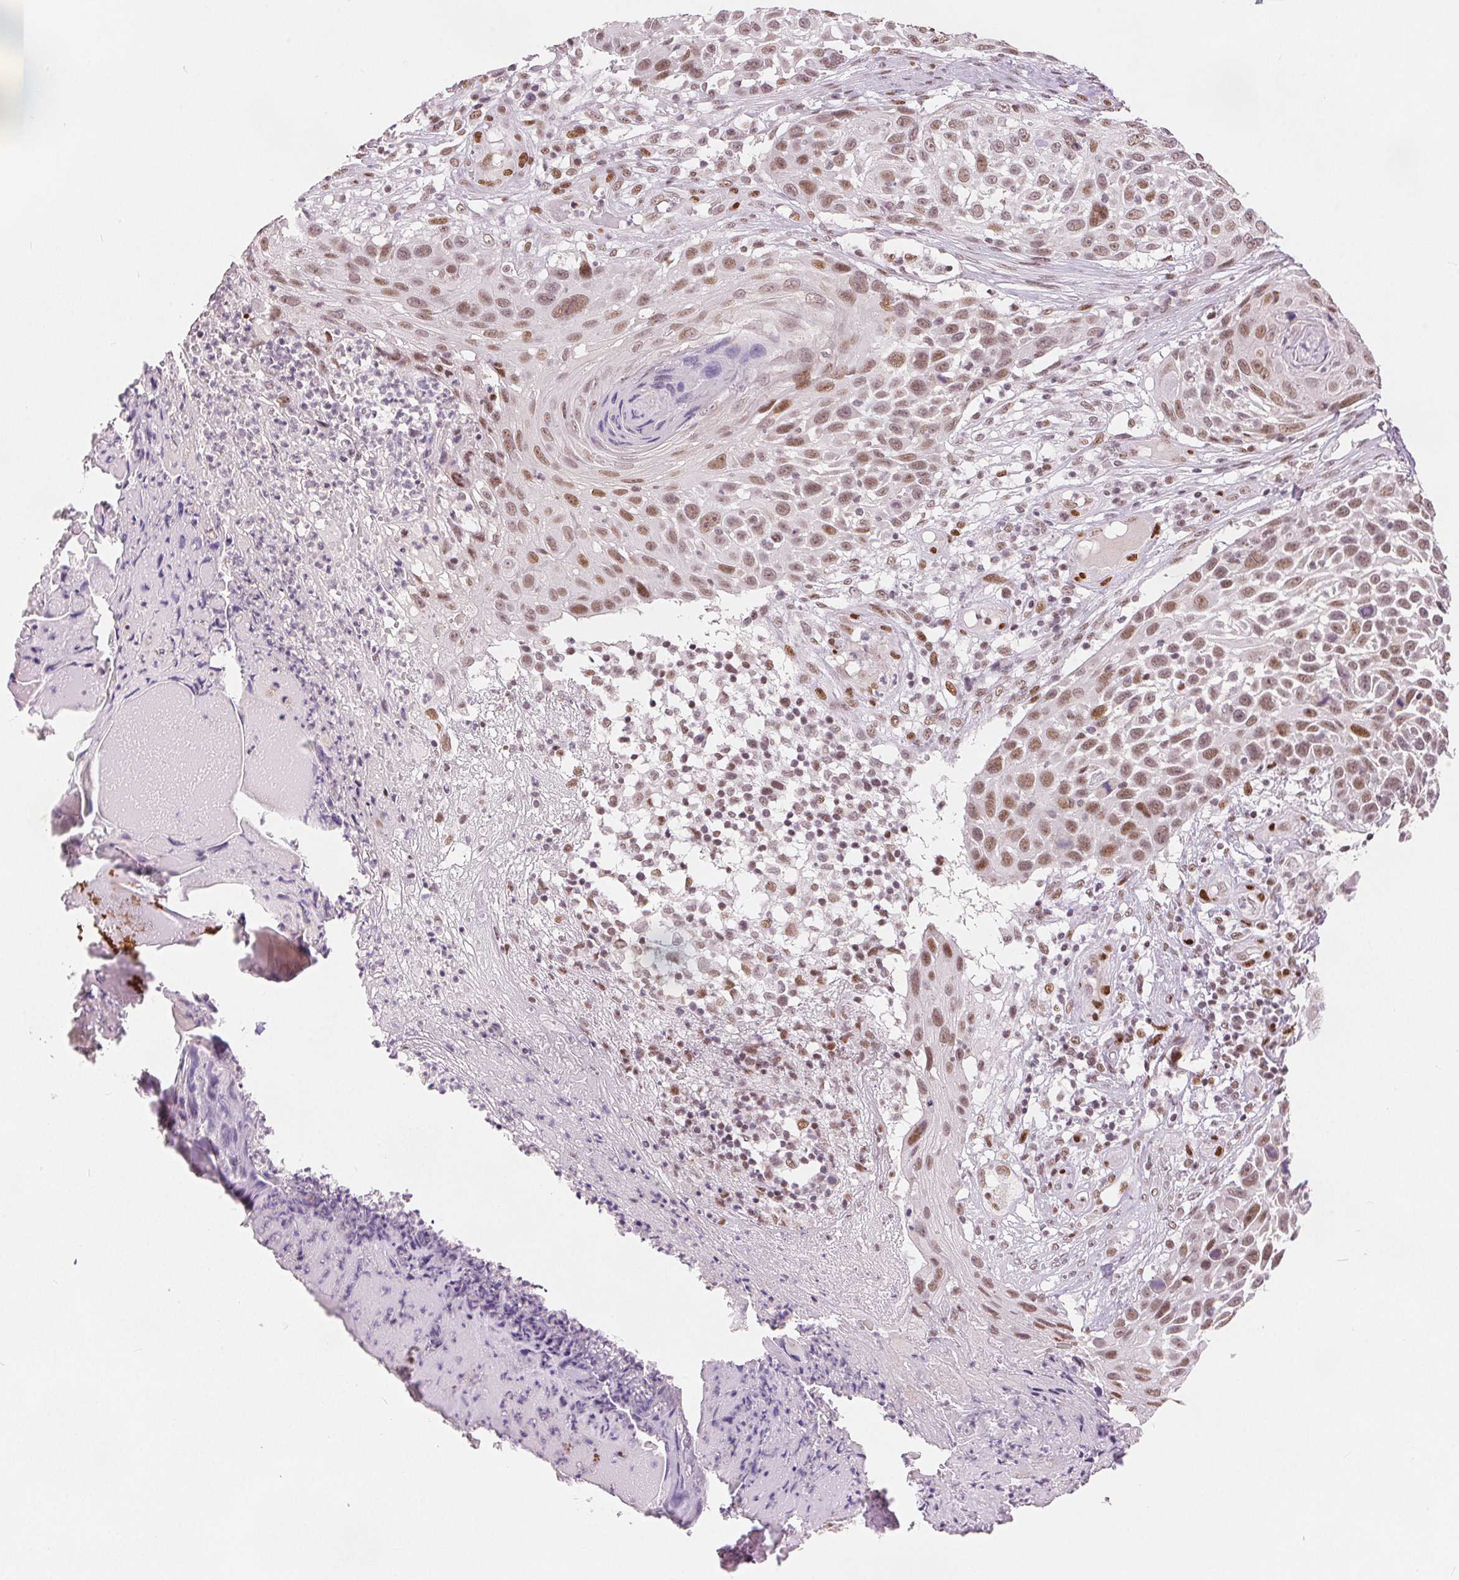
{"staining": {"intensity": "moderate", "quantity": ">75%", "location": "nuclear"}, "tissue": "skin cancer", "cell_type": "Tumor cells", "image_type": "cancer", "snomed": [{"axis": "morphology", "description": "Squamous cell carcinoma, NOS"}, {"axis": "topography", "description": "Skin"}], "caption": "IHC micrograph of skin cancer stained for a protein (brown), which reveals medium levels of moderate nuclear staining in about >75% of tumor cells.", "gene": "ZNF703", "patient": {"sex": "male", "age": 92}}